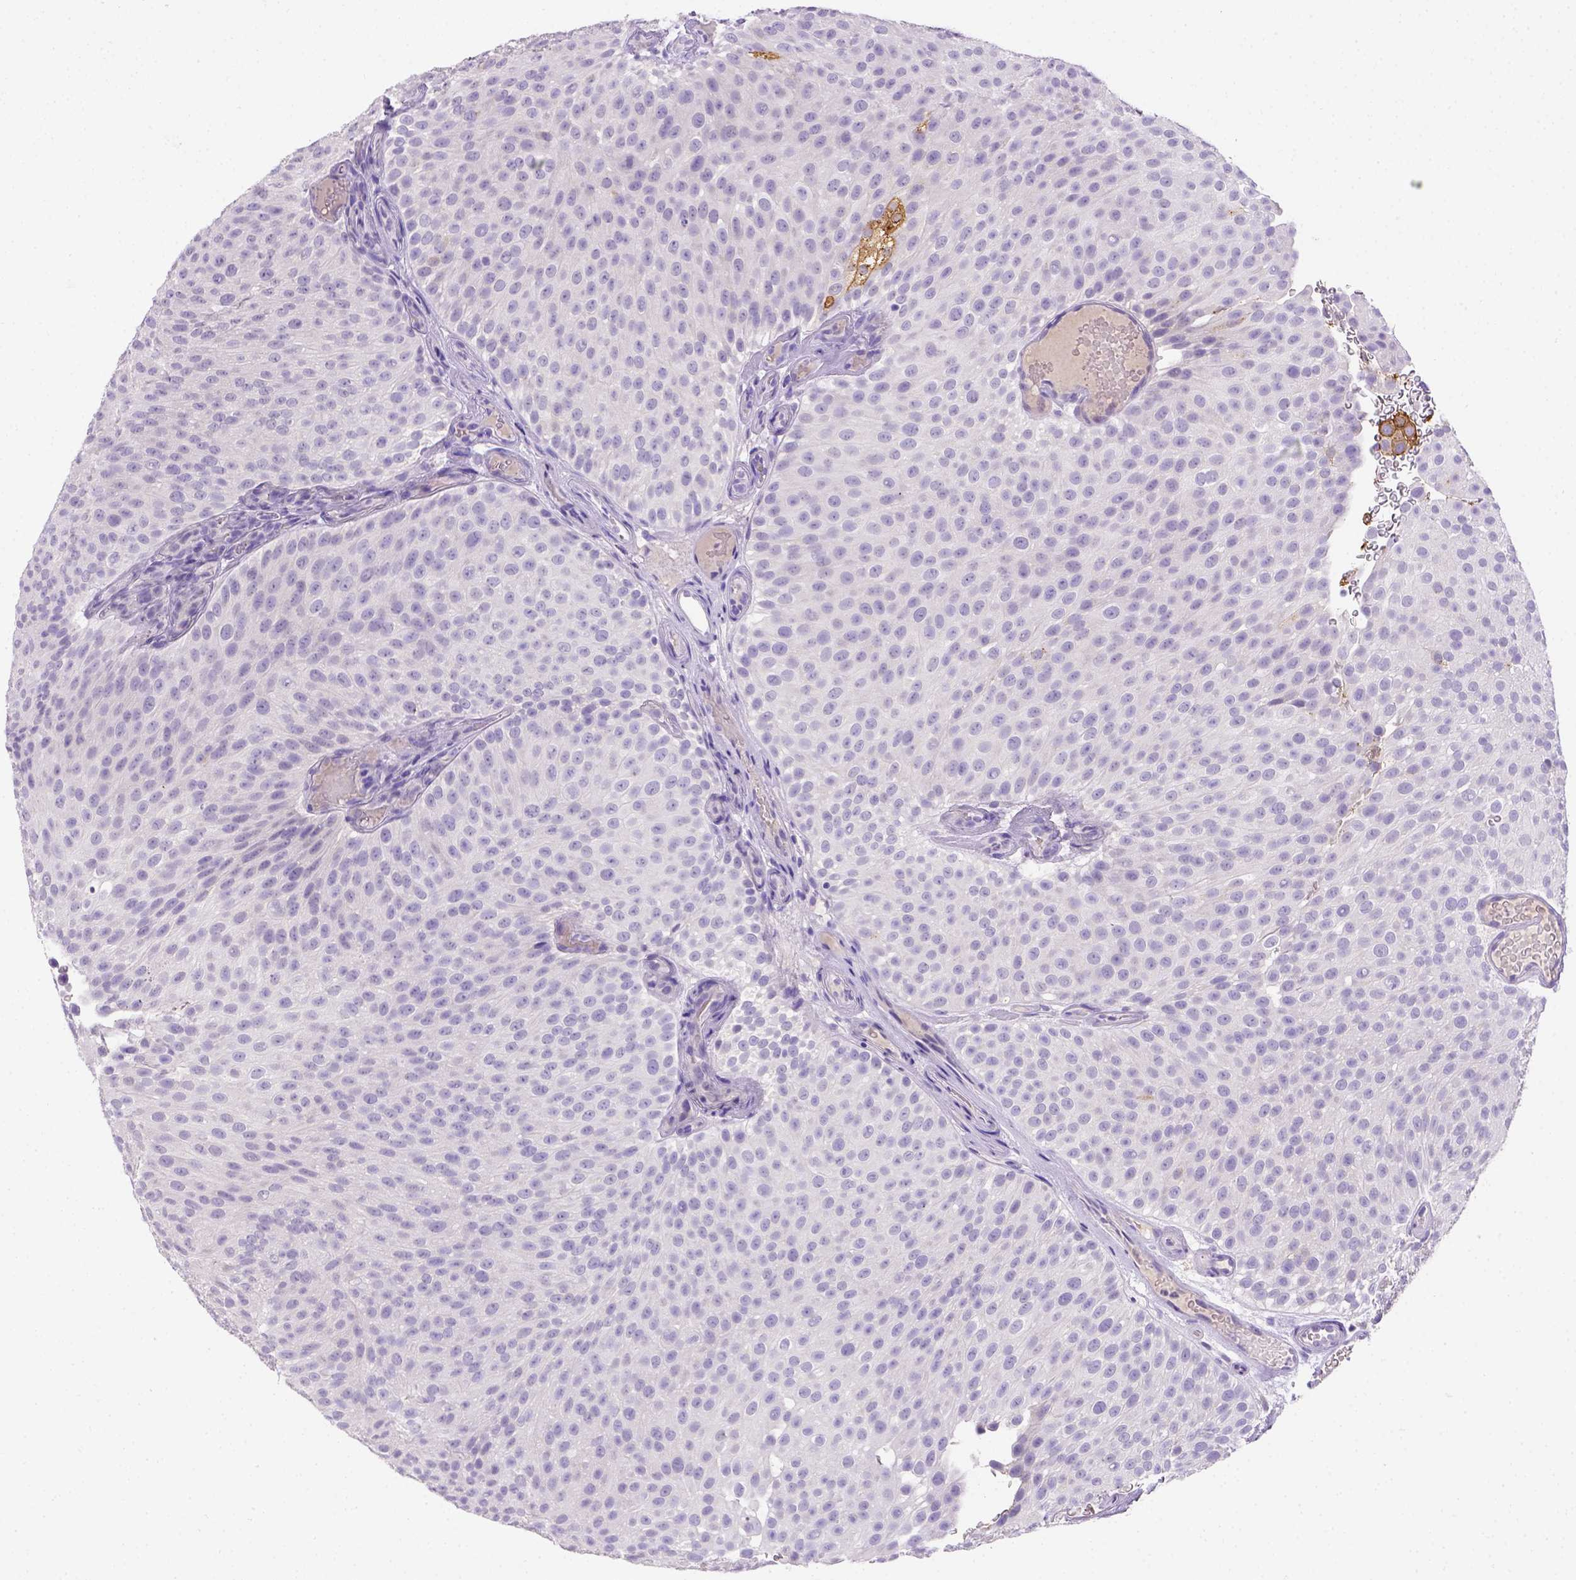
{"staining": {"intensity": "negative", "quantity": "none", "location": "none"}, "tissue": "urothelial cancer", "cell_type": "Tumor cells", "image_type": "cancer", "snomed": [{"axis": "morphology", "description": "Urothelial carcinoma, Low grade"}, {"axis": "topography", "description": "Urinary bladder"}], "caption": "Immunohistochemistry of urothelial carcinoma (low-grade) shows no staining in tumor cells. (DAB immunohistochemistry (IHC), high magnification).", "gene": "B3GAT1", "patient": {"sex": "male", "age": 78}}